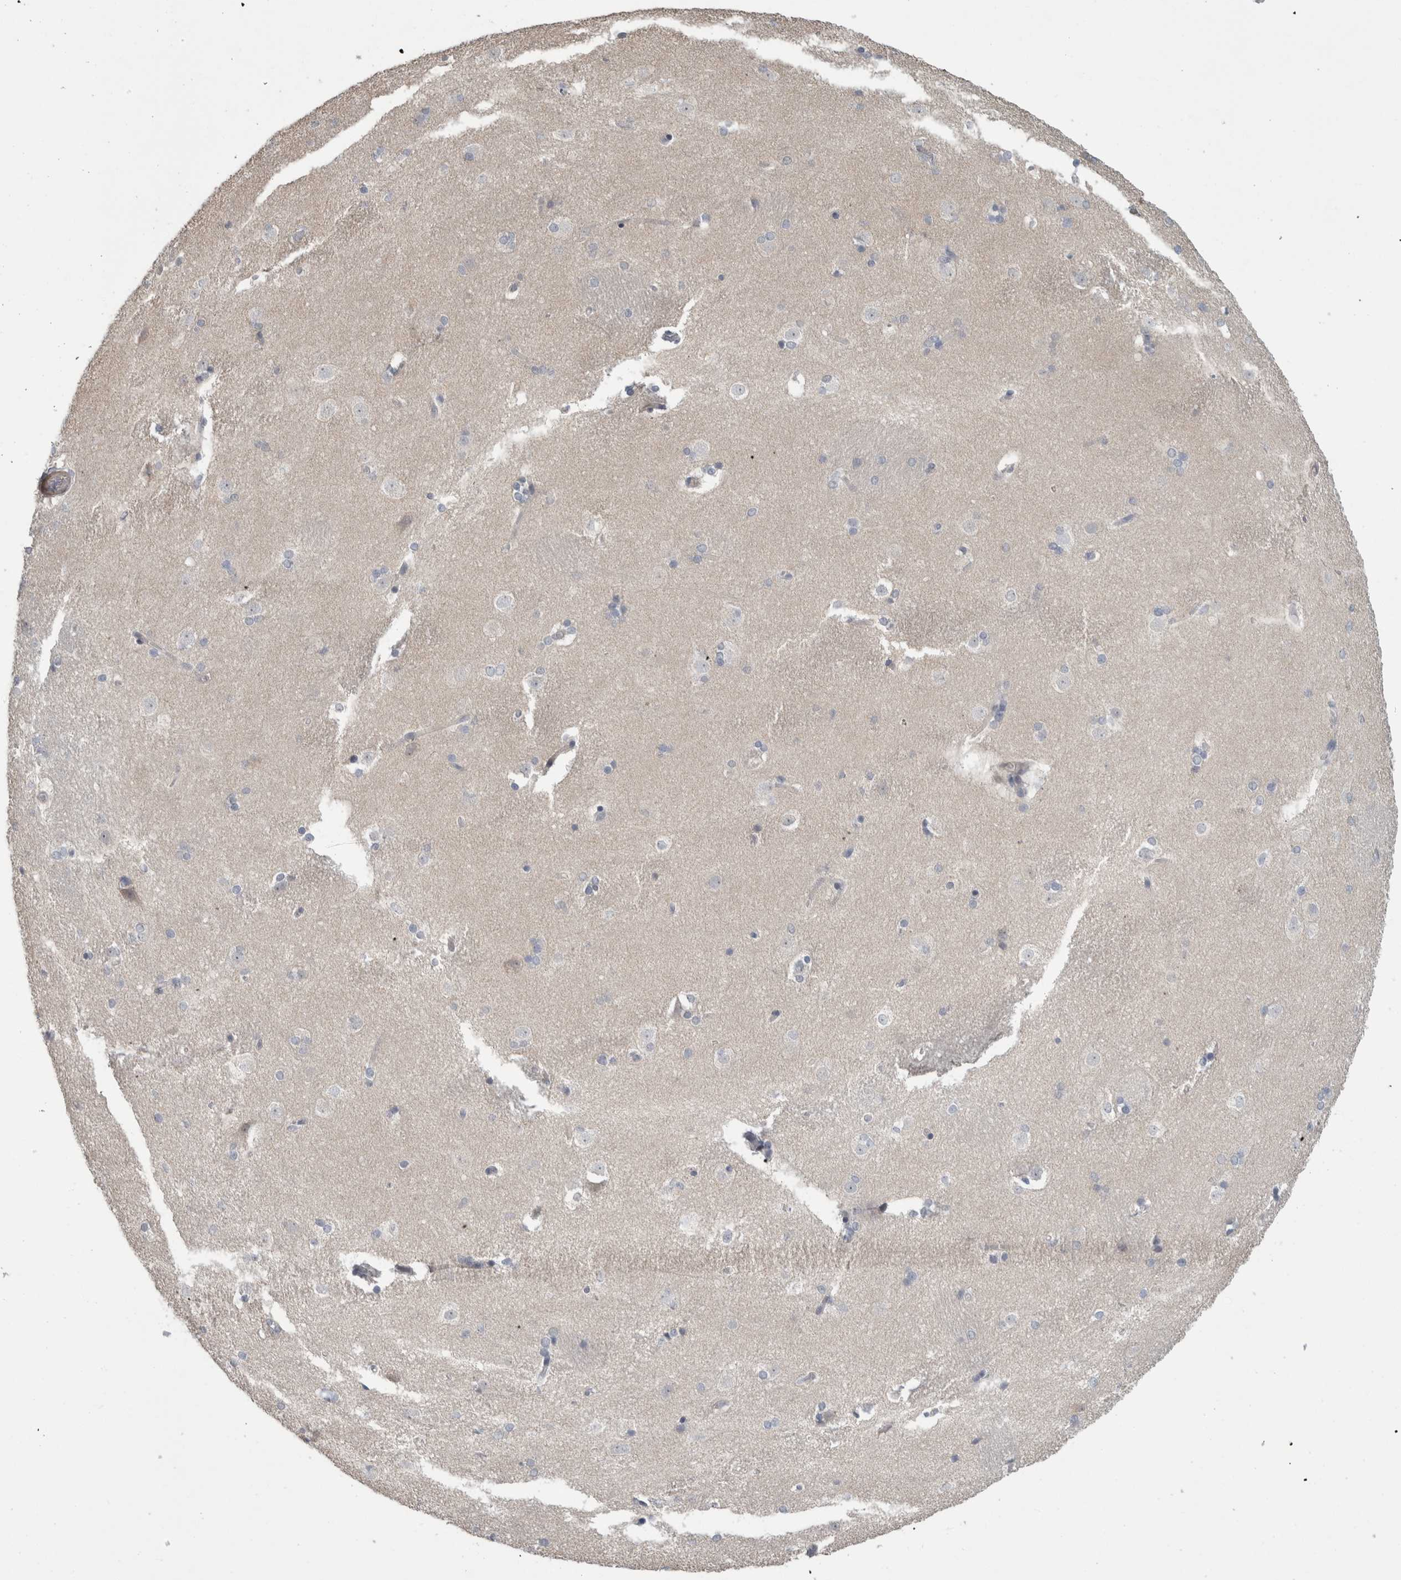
{"staining": {"intensity": "negative", "quantity": "none", "location": "none"}, "tissue": "caudate", "cell_type": "Glial cells", "image_type": "normal", "snomed": [{"axis": "morphology", "description": "Normal tissue, NOS"}, {"axis": "topography", "description": "Lateral ventricle wall"}], "caption": "IHC photomicrograph of normal caudate: human caudate stained with DAB demonstrates no significant protein staining in glial cells. (Stains: DAB immunohistochemistry (IHC) with hematoxylin counter stain, Microscopy: brightfield microscopy at high magnification).", "gene": "ADAM2", "patient": {"sex": "female", "age": 19}}